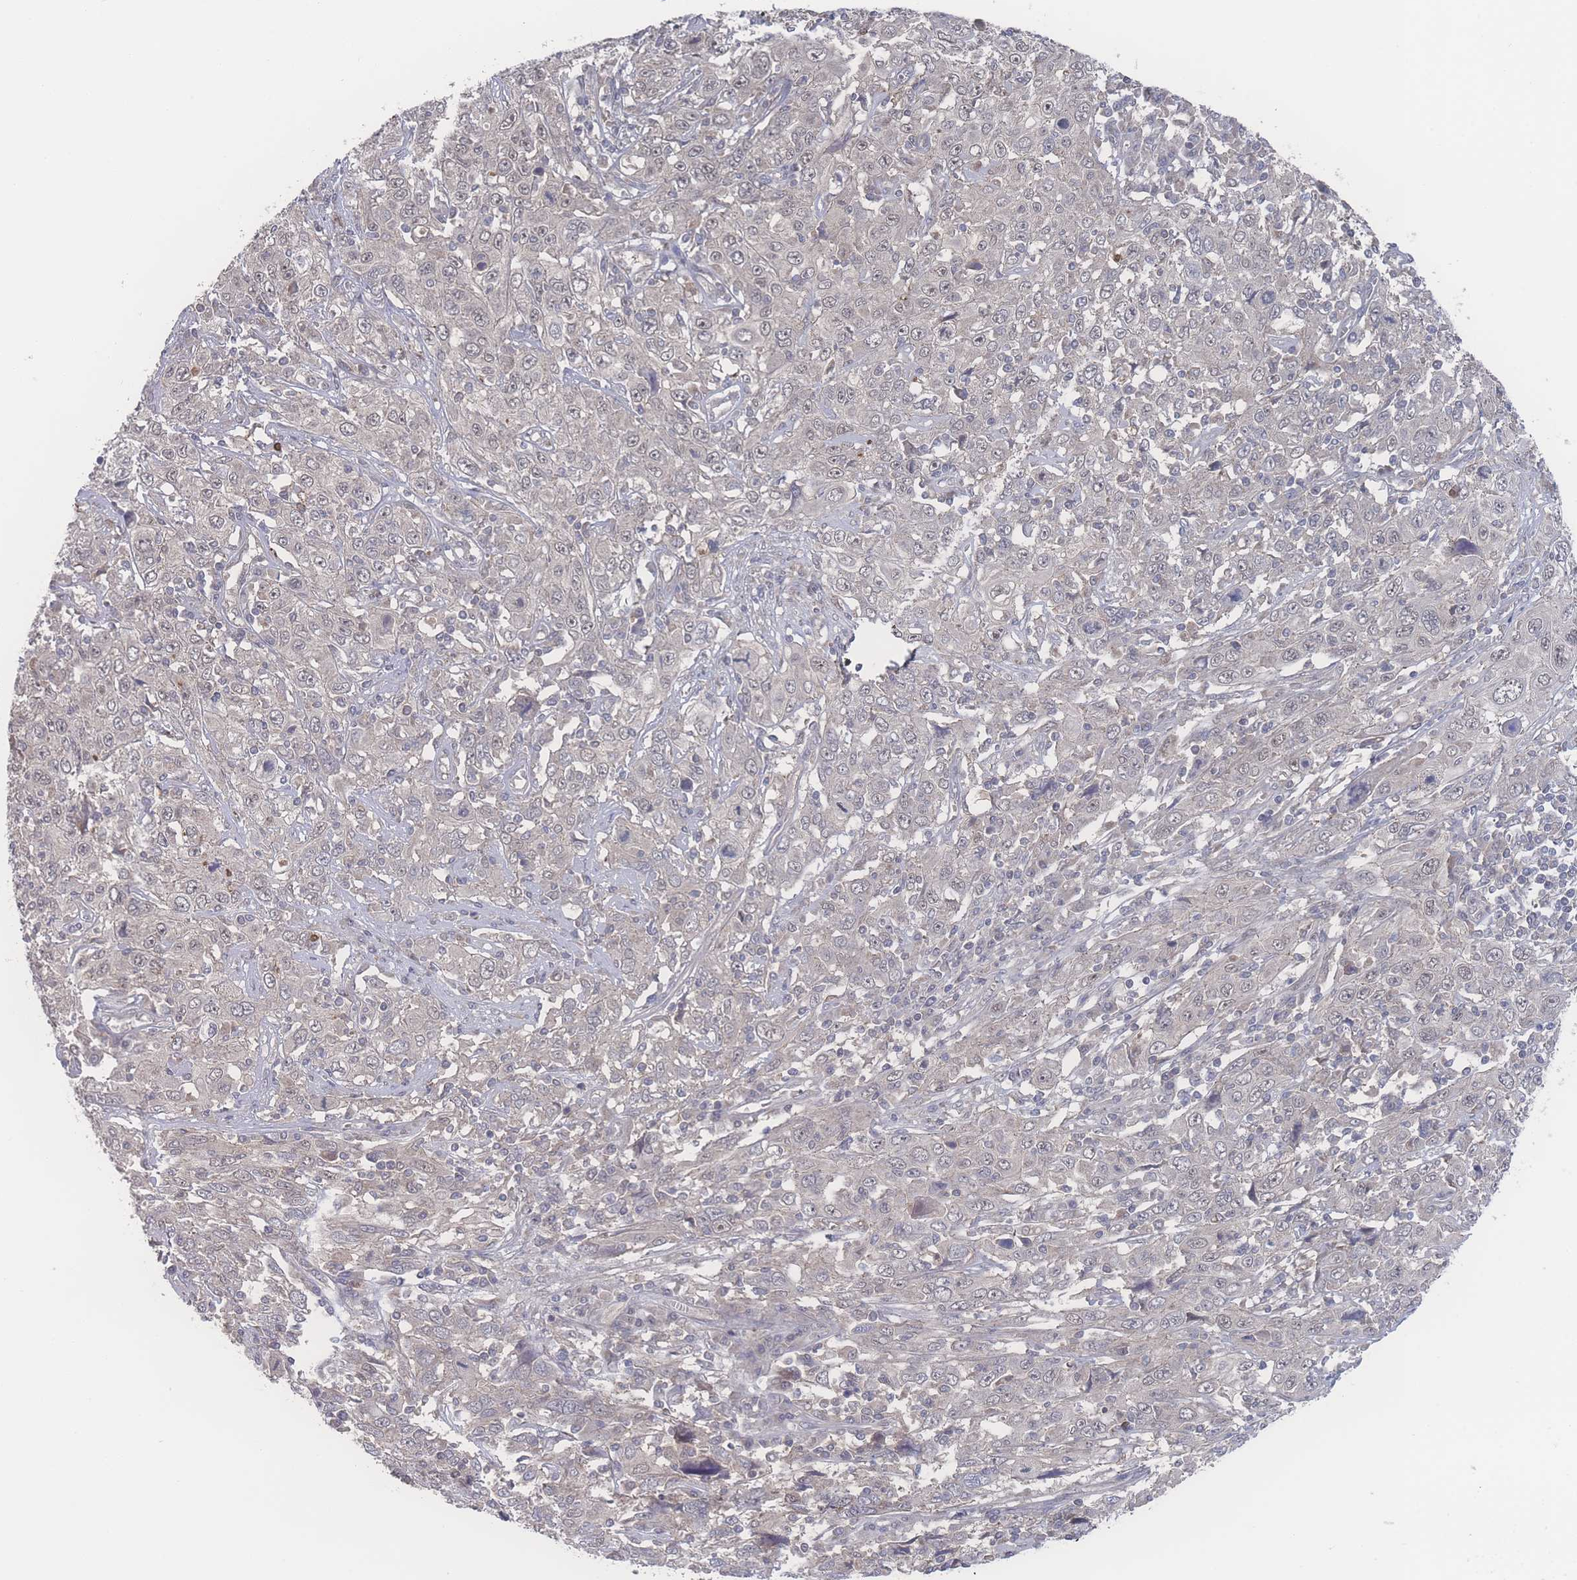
{"staining": {"intensity": "negative", "quantity": "none", "location": "none"}, "tissue": "cervical cancer", "cell_type": "Tumor cells", "image_type": "cancer", "snomed": [{"axis": "morphology", "description": "Squamous cell carcinoma, NOS"}, {"axis": "topography", "description": "Cervix"}], "caption": "DAB (3,3'-diaminobenzidine) immunohistochemical staining of human cervical squamous cell carcinoma demonstrates no significant expression in tumor cells.", "gene": "NBEAL1", "patient": {"sex": "female", "age": 46}}